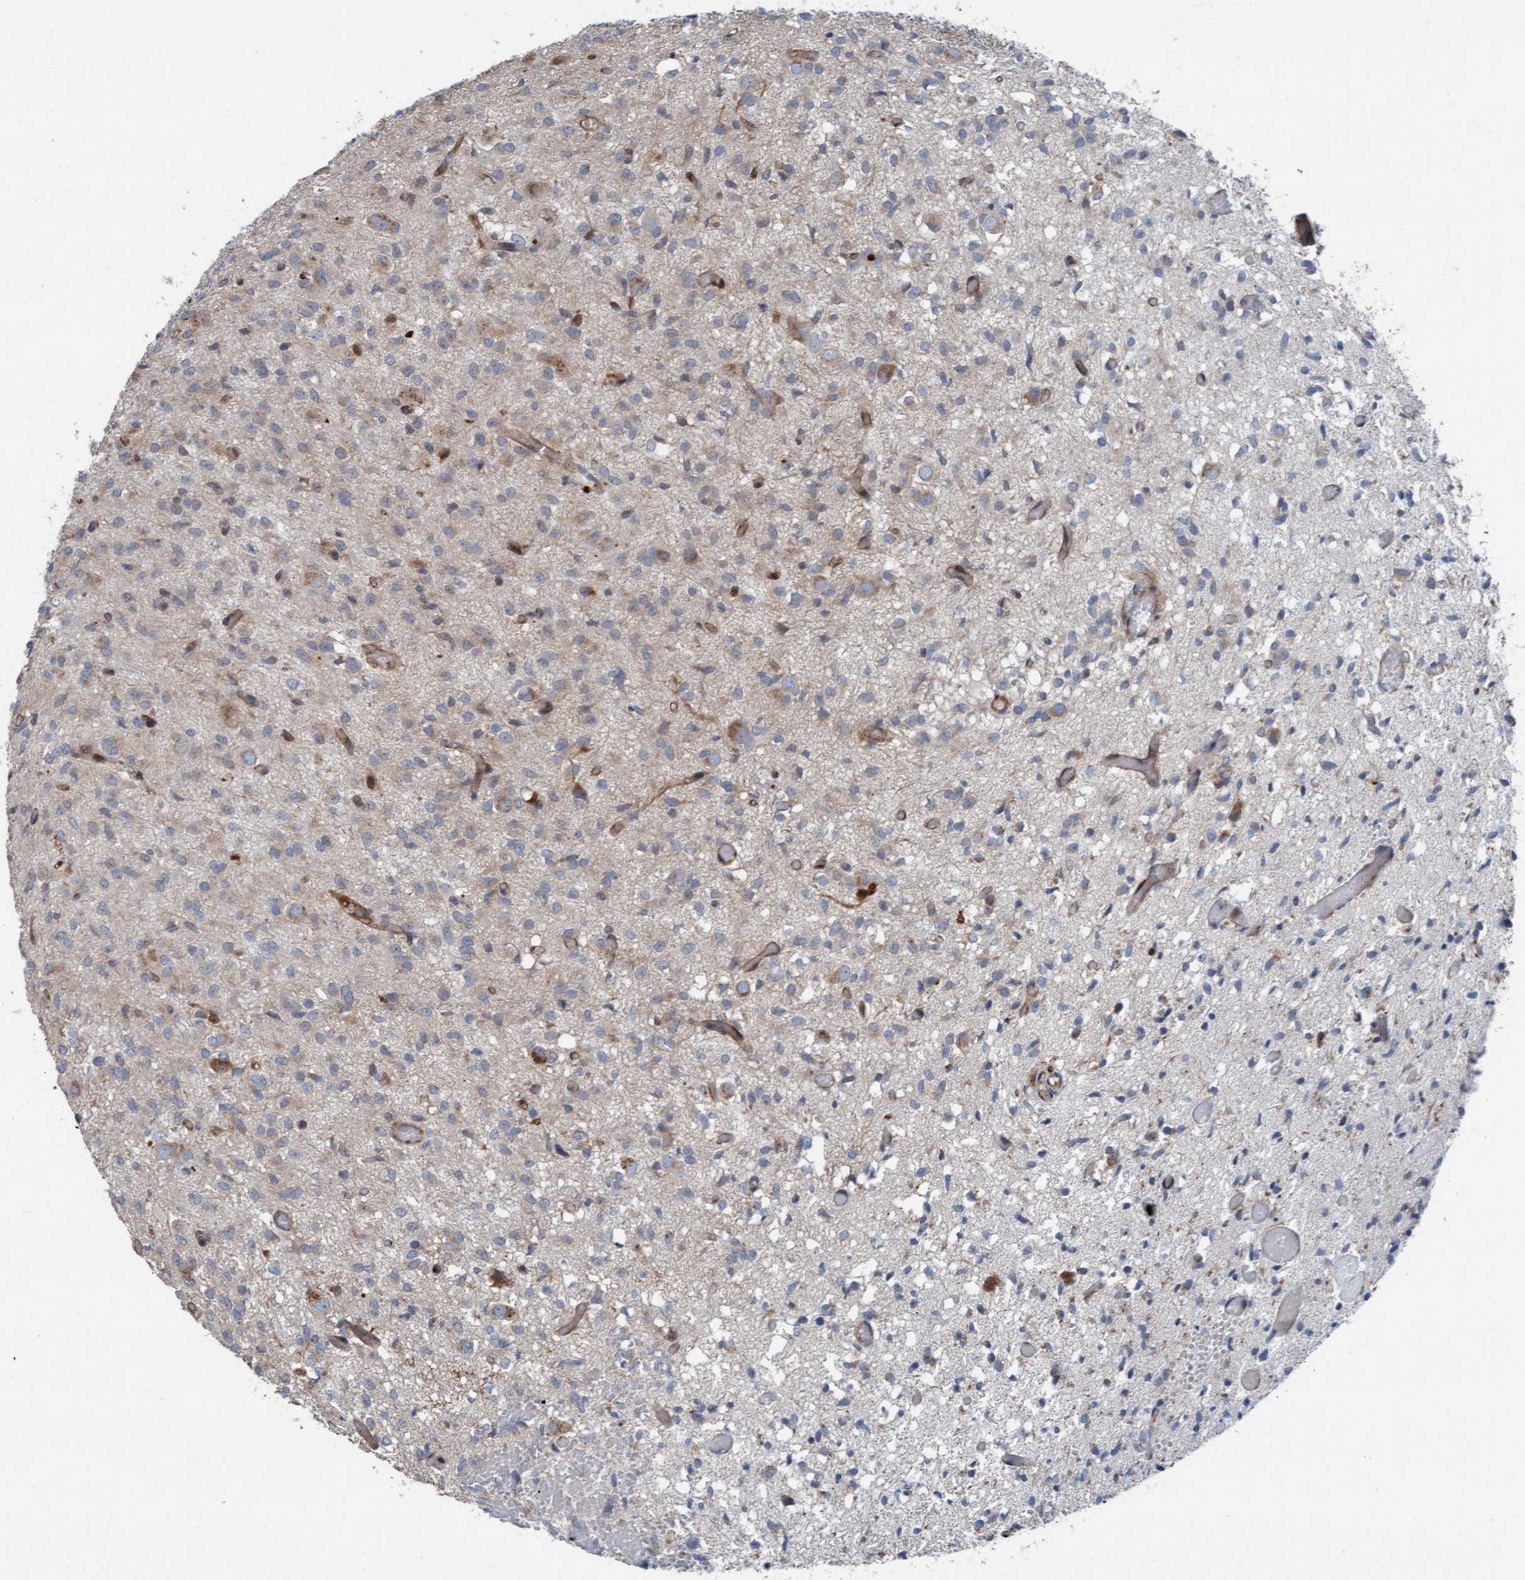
{"staining": {"intensity": "moderate", "quantity": "<25%", "location": "cytoplasmic/membranous"}, "tissue": "glioma", "cell_type": "Tumor cells", "image_type": "cancer", "snomed": [{"axis": "morphology", "description": "Glioma, malignant, High grade"}, {"axis": "topography", "description": "Brain"}], "caption": "There is low levels of moderate cytoplasmic/membranous staining in tumor cells of high-grade glioma (malignant), as demonstrated by immunohistochemical staining (brown color).", "gene": "KLHL26", "patient": {"sex": "female", "age": 59}}